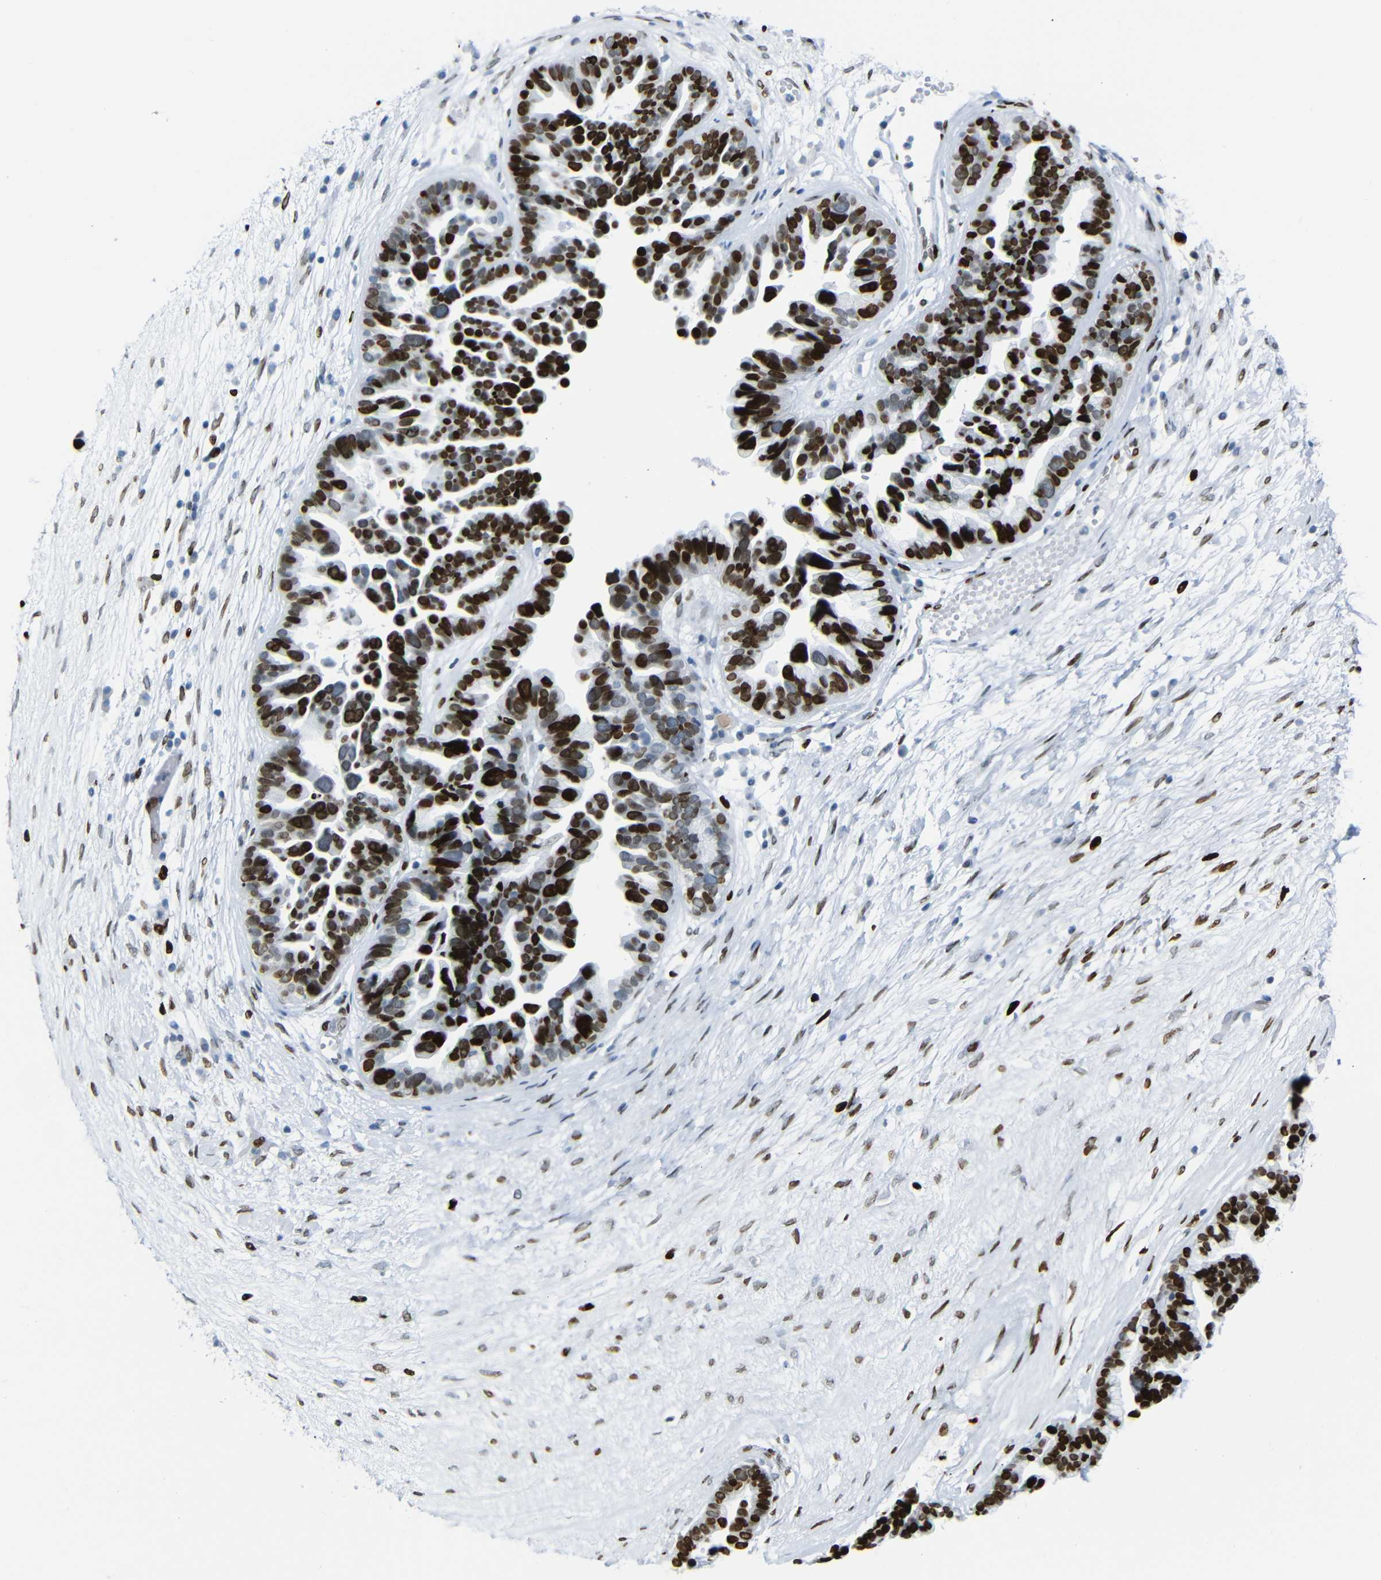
{"staining": {"intensity": "strong", "quantity": ">75%", "location": "nuclear"}, "tissue": "ovarian cancer", "cell_type": "Tumor cells", "image_type": "cancer", "snomed": [{"axis": "morphology", "description": "Cystadenocarcinoma, serous, NOS"}, {"axis": "topography", "description": "Ovary"}], "caption": "Immunohistochemistry histopathology image of neoplastic tissue: human ovarian cancer stained using IHC reveals high levels of strong protein expression localized specifically in the nuclear of tumor cells, appearing as a nuclear brown color.", "gene": "NPIPB15", "patient": {"sex": "female", "age": 56}}